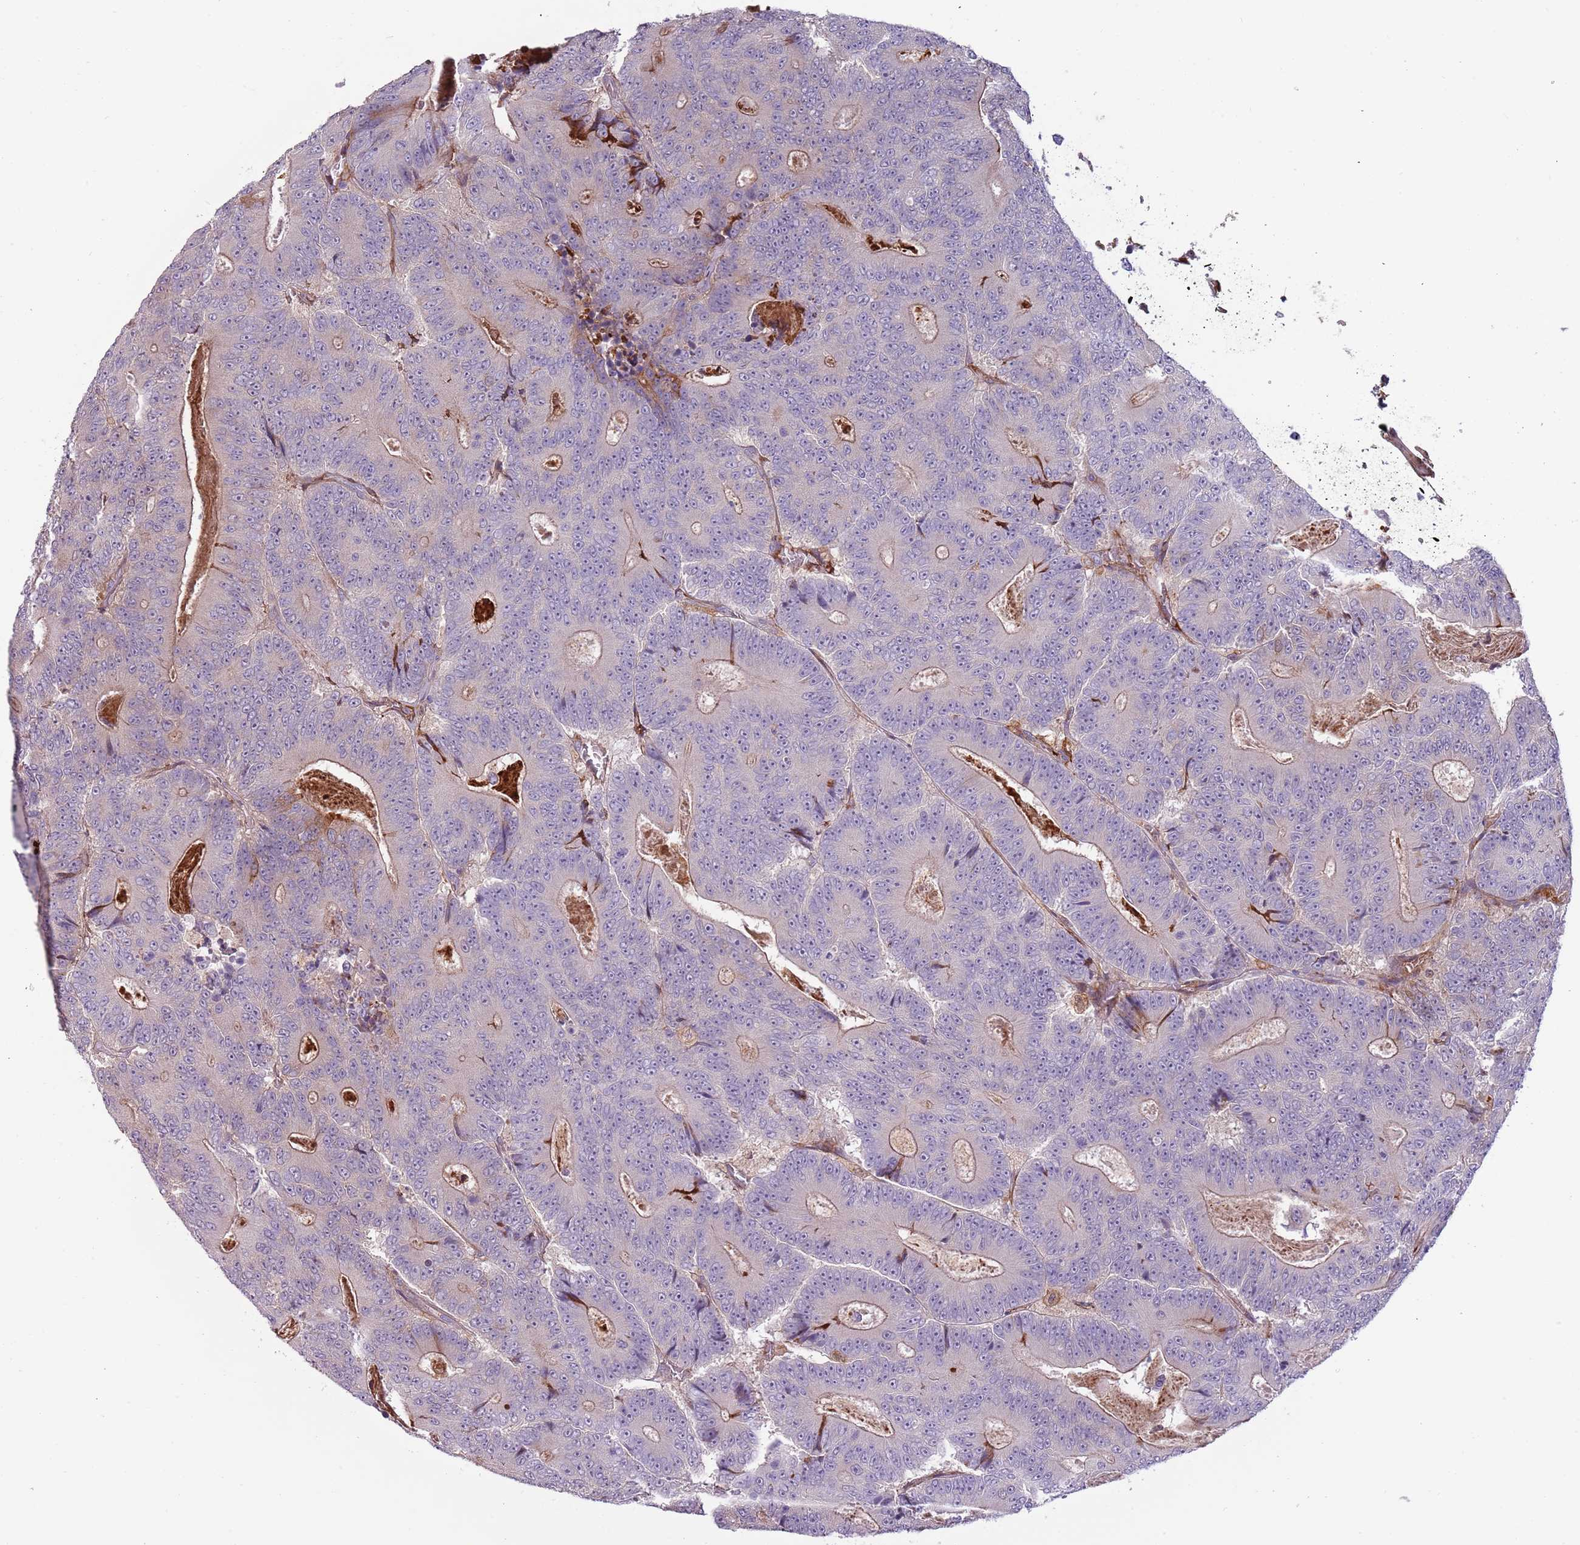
{"staining": {"intensity": "negative", "quantity": "none", "location": "none"}, "tissue": "colorectal cancer", "cell_type": "Tumor cells", "image_type": "cancer", "snomed": [{"axis": "morphology", "description": "Adenocarcinoma, NOS"}, {"axis": "topography", "description": "Colon"}], "caption": "Colorectal adenocarcinoma was stained to show a protein in brown. There is no significant staining in tumor cells. (Brightfield microscopy of DAB (3,3'-diaminobenzidine) immunohistochemistry at high magnification).", "gene": "NADK", "patient": {"sex": "male", "age": 83}}